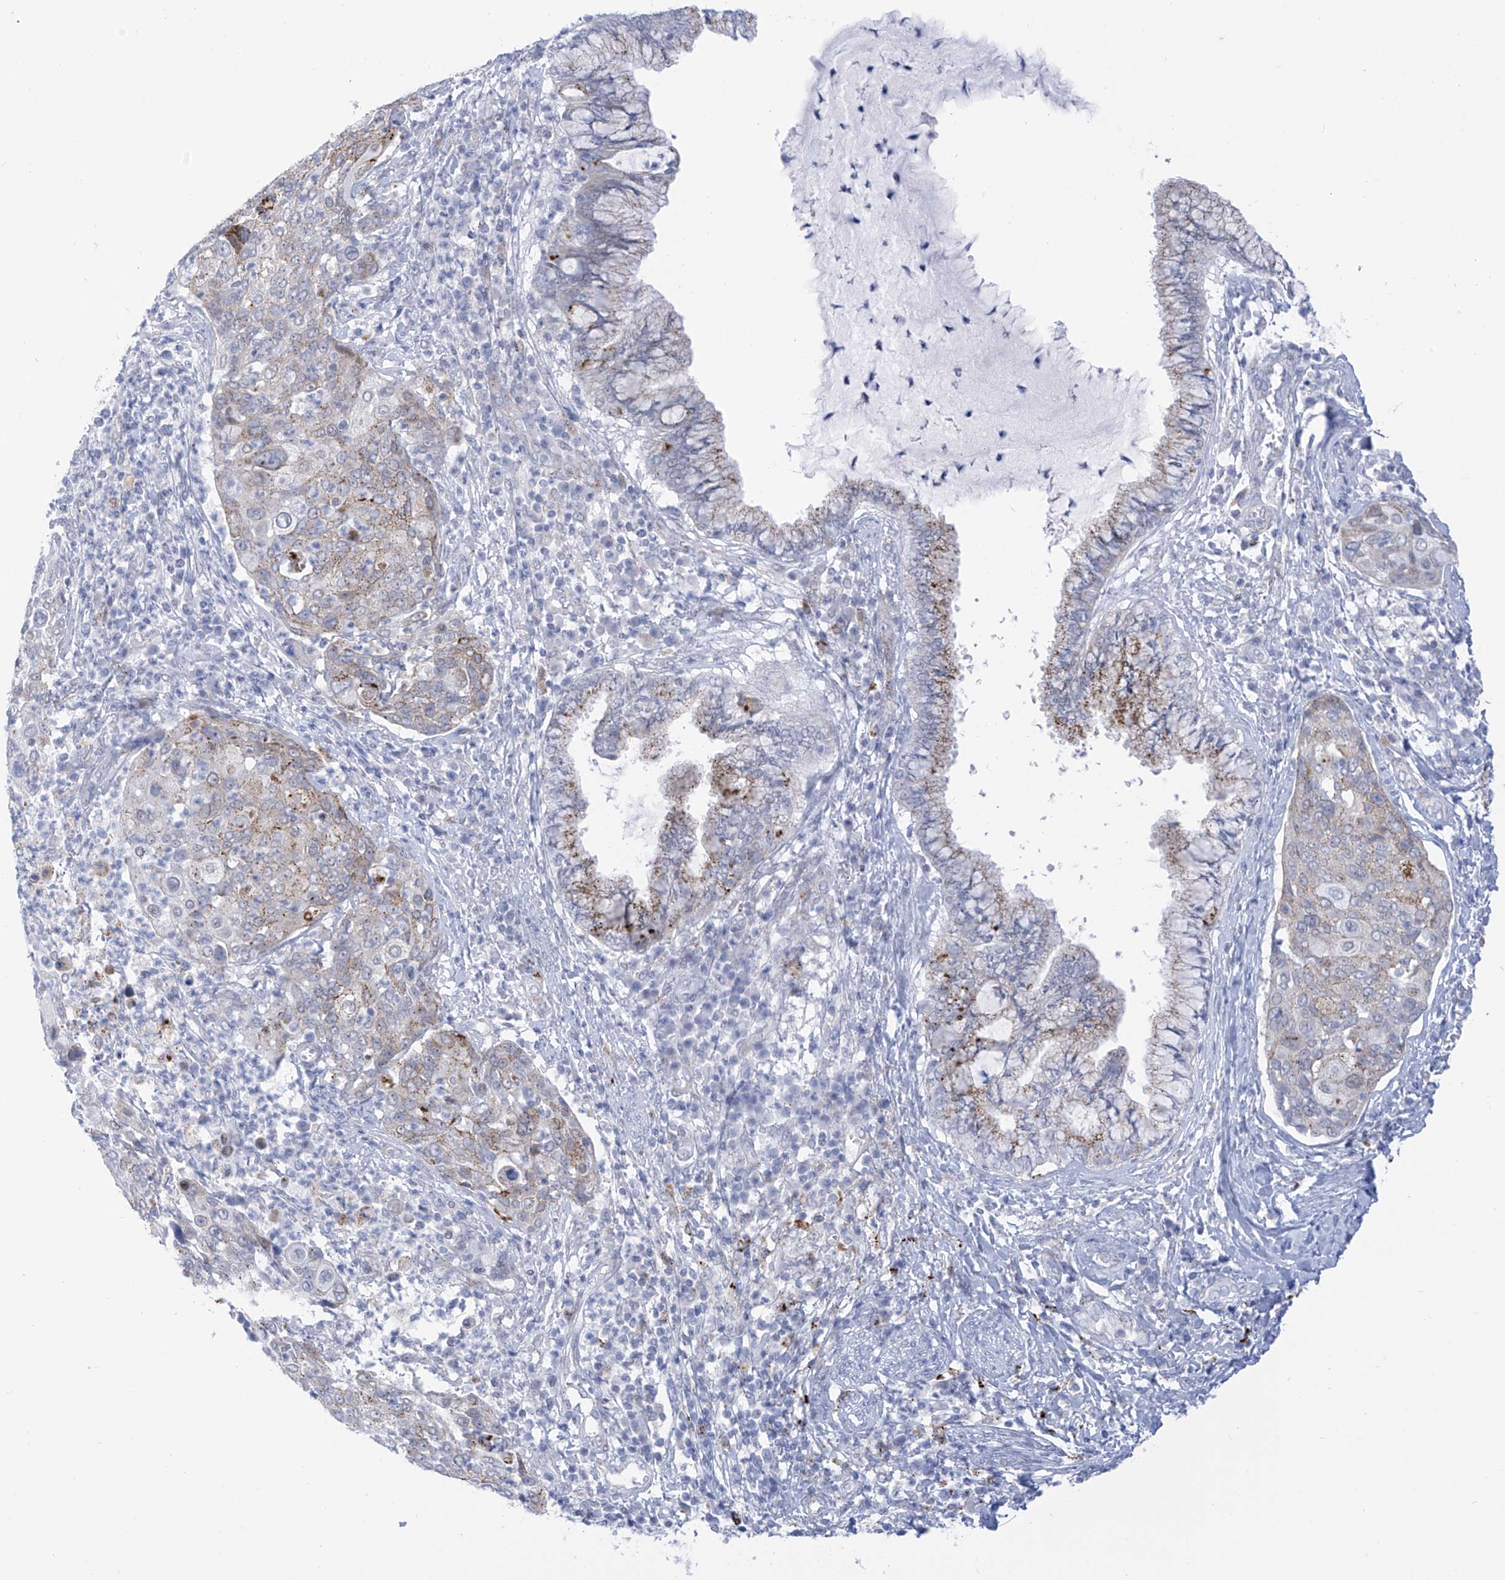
{"staining": {"intensity": "weak", "quantity": "<25%", "location": "cytoplasmic/membranous"}, "tissue": "cervical cancer", "cell_type": "Tumor cells", "image_type": "cancer", "snomed": [{"axis": "morphology", "description": "Squamous cell carcinoma, NOS"}, {"axis": "topography", "description": "Cervix"}], "caption": "Cervical cancer (squamous cell carcinoma) stained for a protein using IHC reveals no positivity tumor cells.", "gene": "PSPH", "patient": {"sex": "female", "age": 40}}